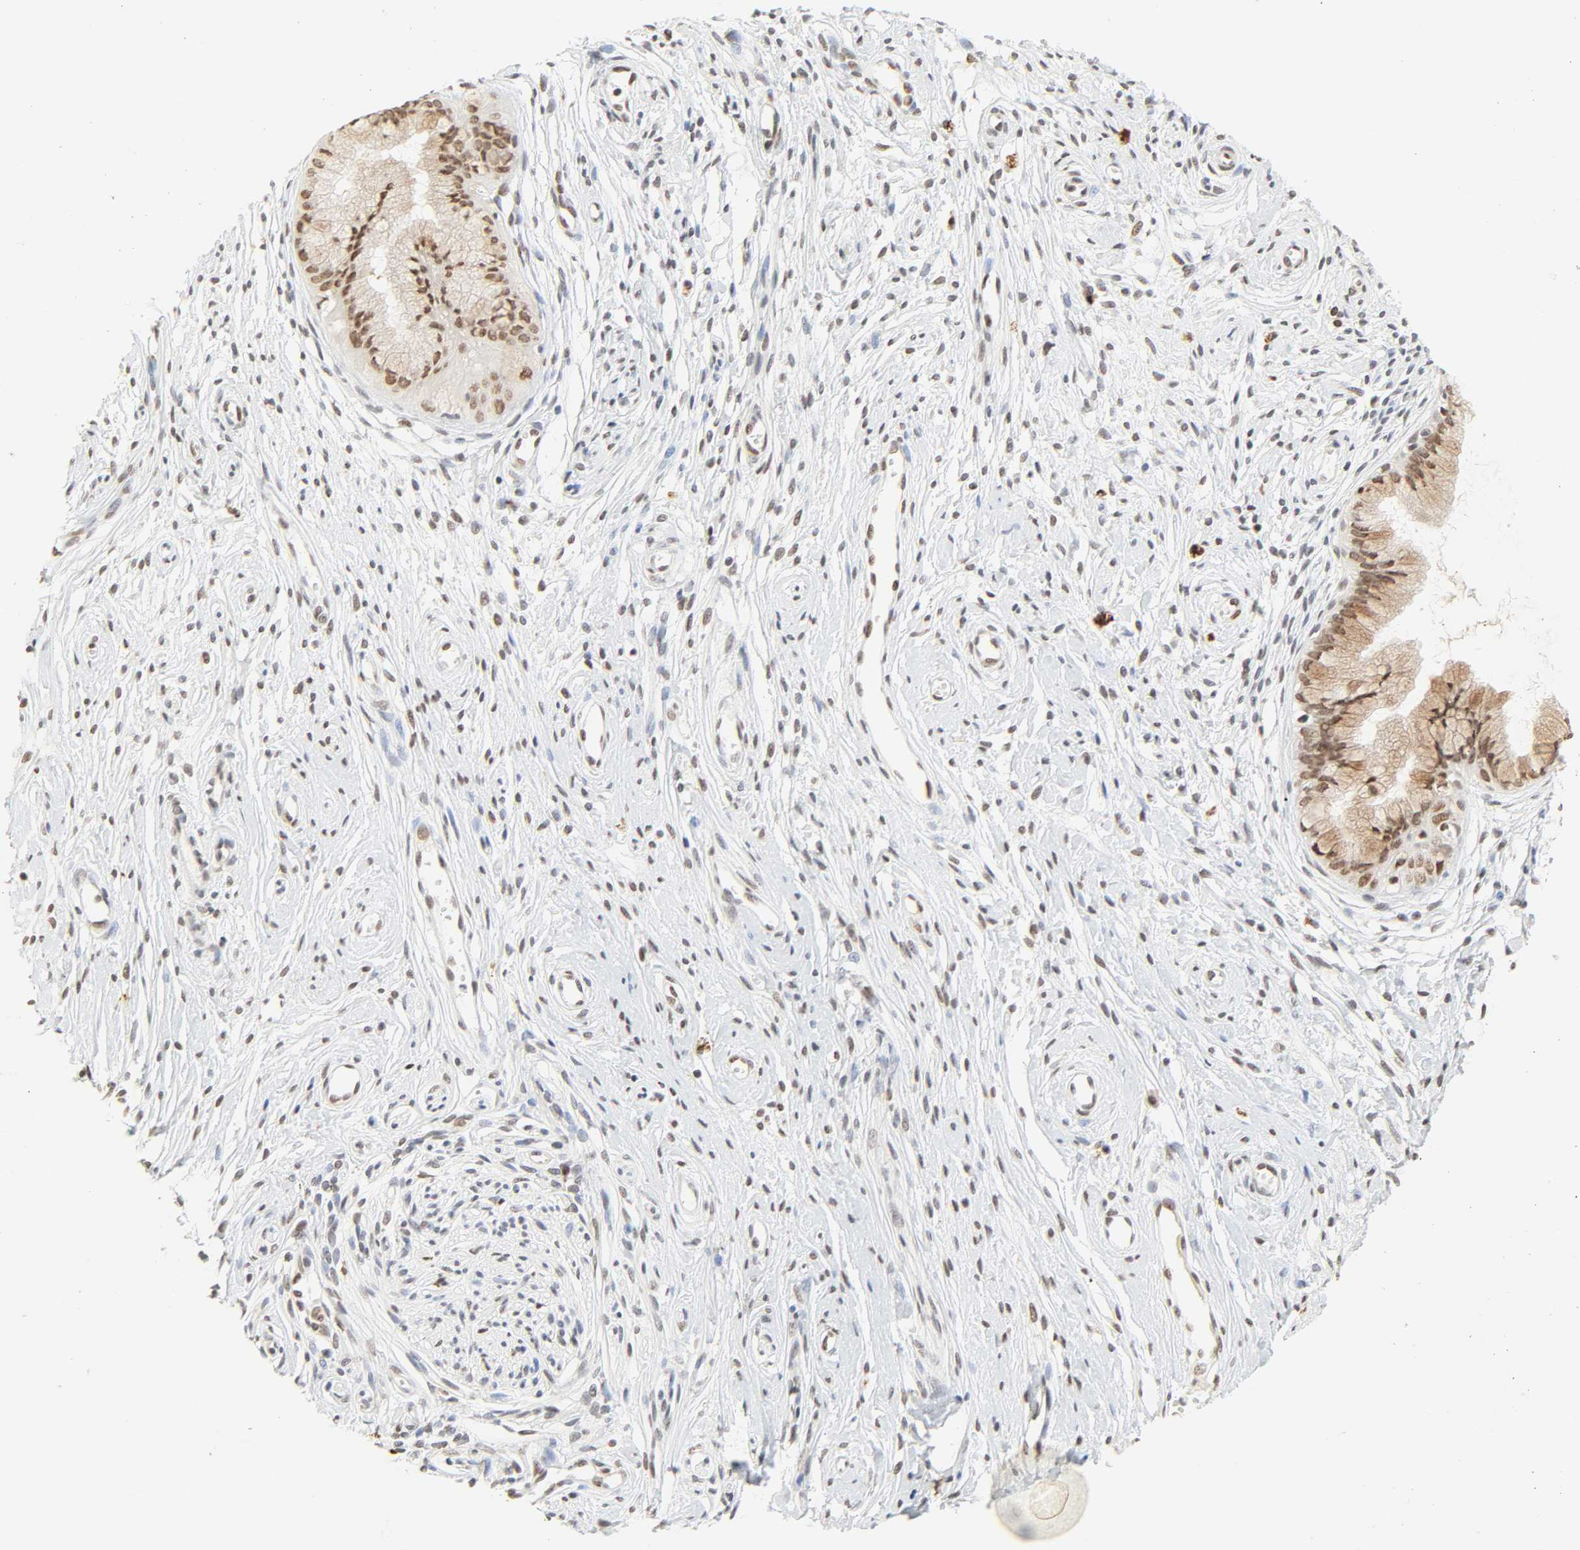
{"staining": {"intensity": "strong", "quantity": ">75%", "location": "nuclear"}, "tissue": "cervix", "cell_type": "Glandular cells", "image_type": "normal", "snomed": [{"axis": "morphology", "description": "Normal tissue, NOS"}, {"axis": "topography", "description": "Cervix"}], "caption": "DAB (3,3'-diaminobenzidine) immunohistochemical staining of unremarkable cervix demonstrates strong nuclear protein expression in approximately >75% of glandular cells.", "gene": "DAZAP1", "patient": {"sex": "female", "age": 39}}